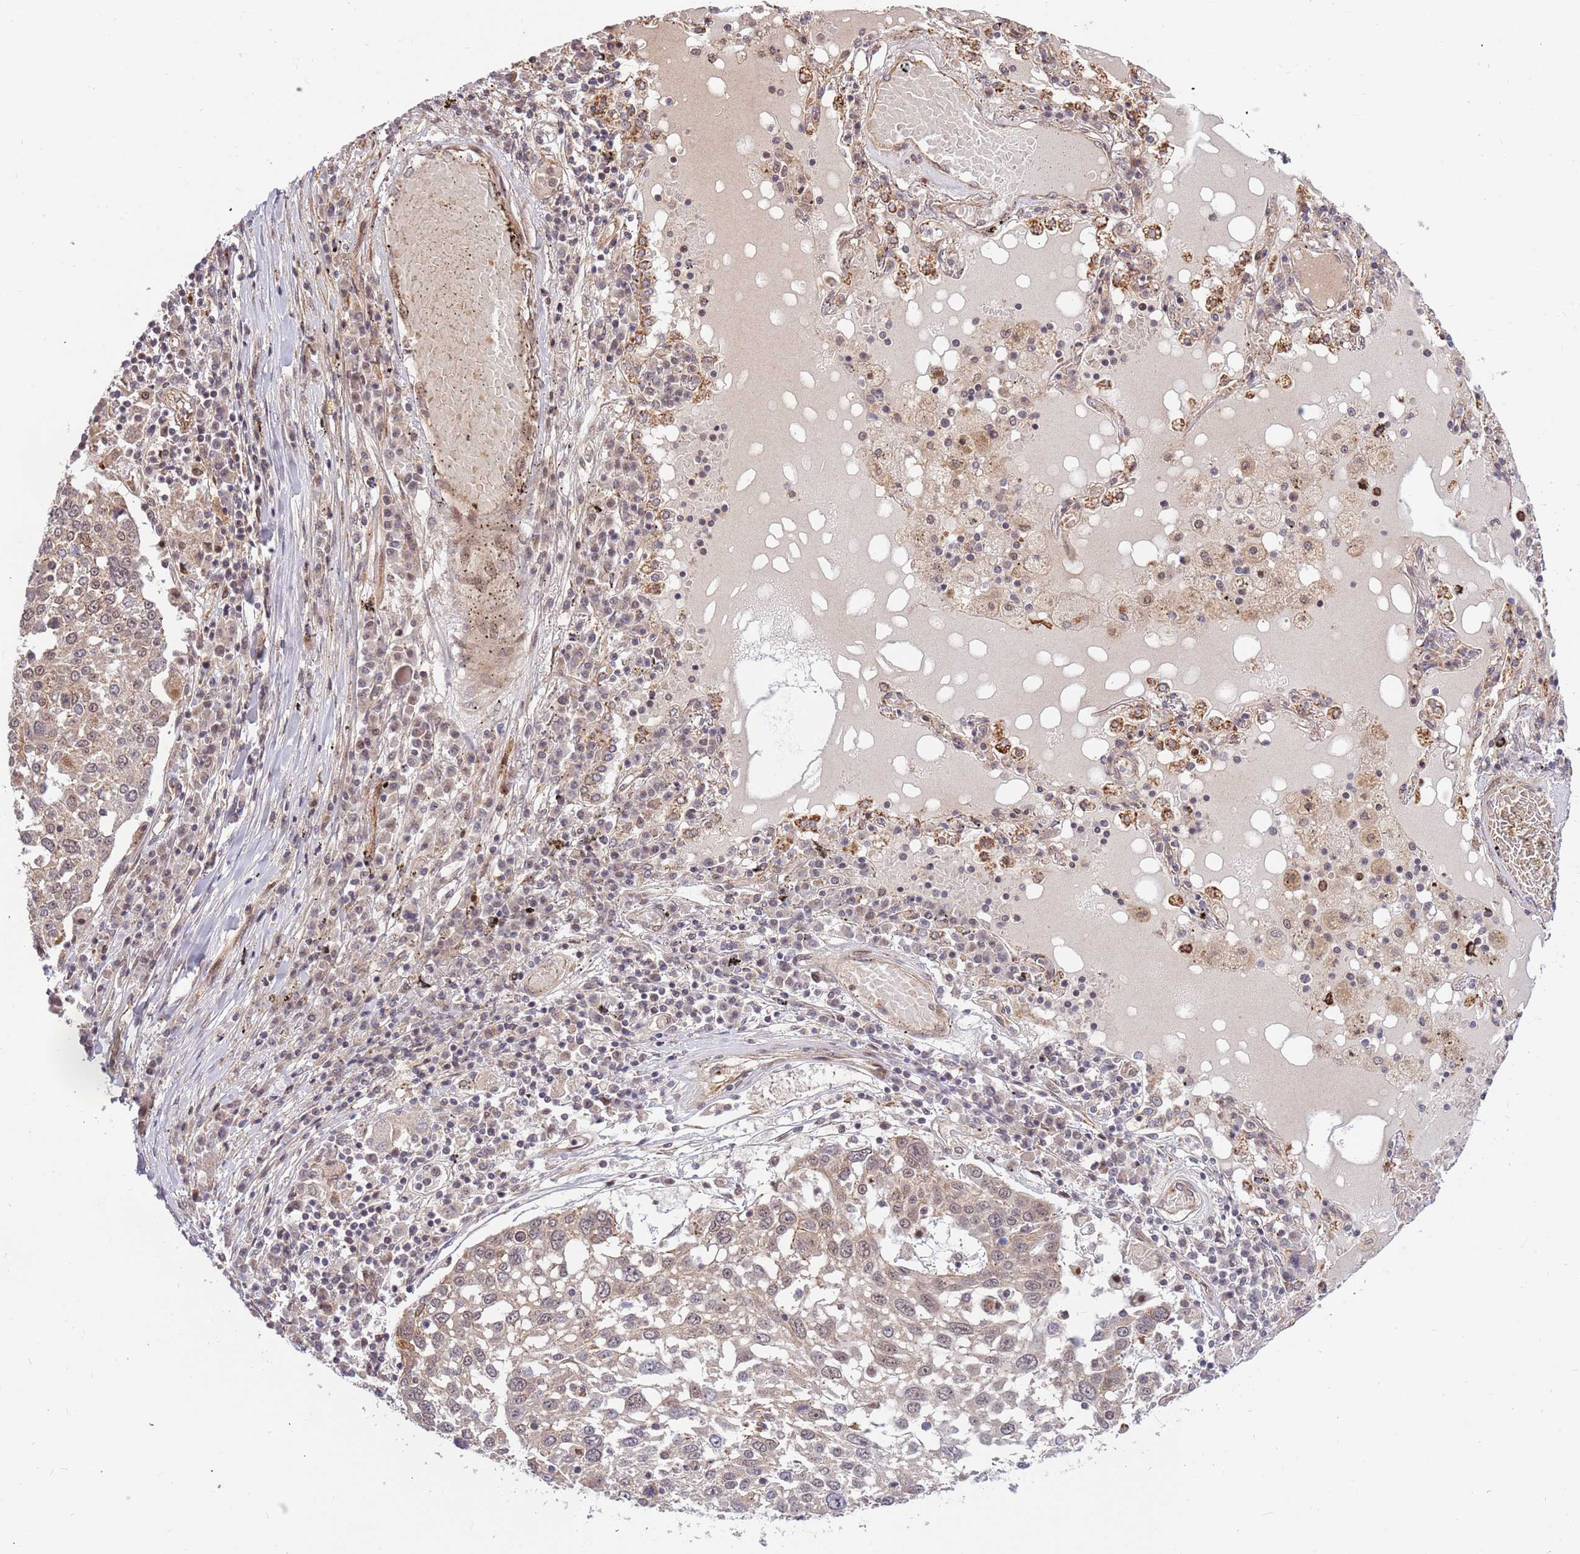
{"staining": {"intensity": "weak", "quantity": "25%-75%", "location": "cytoplasmic/membranous,nuclear"}, "tissue": "lung cancer", "cell_type": "Tumor cells", "image_type": "cancer", "snomed": [{"axis": "morphology", "description": "Squamous cell carcinoma, NOS"}, {"axis": "topography", "description": "Lung"}], "caption": "Immunohistochemistry (DAB) staining of human squamous cell carcinoma (lung) shows weak cytoplasmic/membranous and nuclear protein staining in approximately 25%-75% of tumor cells. The staining is performed using DAB brown chromogen to label protein expression. The nuclei are counter-stained blue using hematoxylin.", "gene": "HAUS3", "patient": {"sex": "male", "age": 65}}